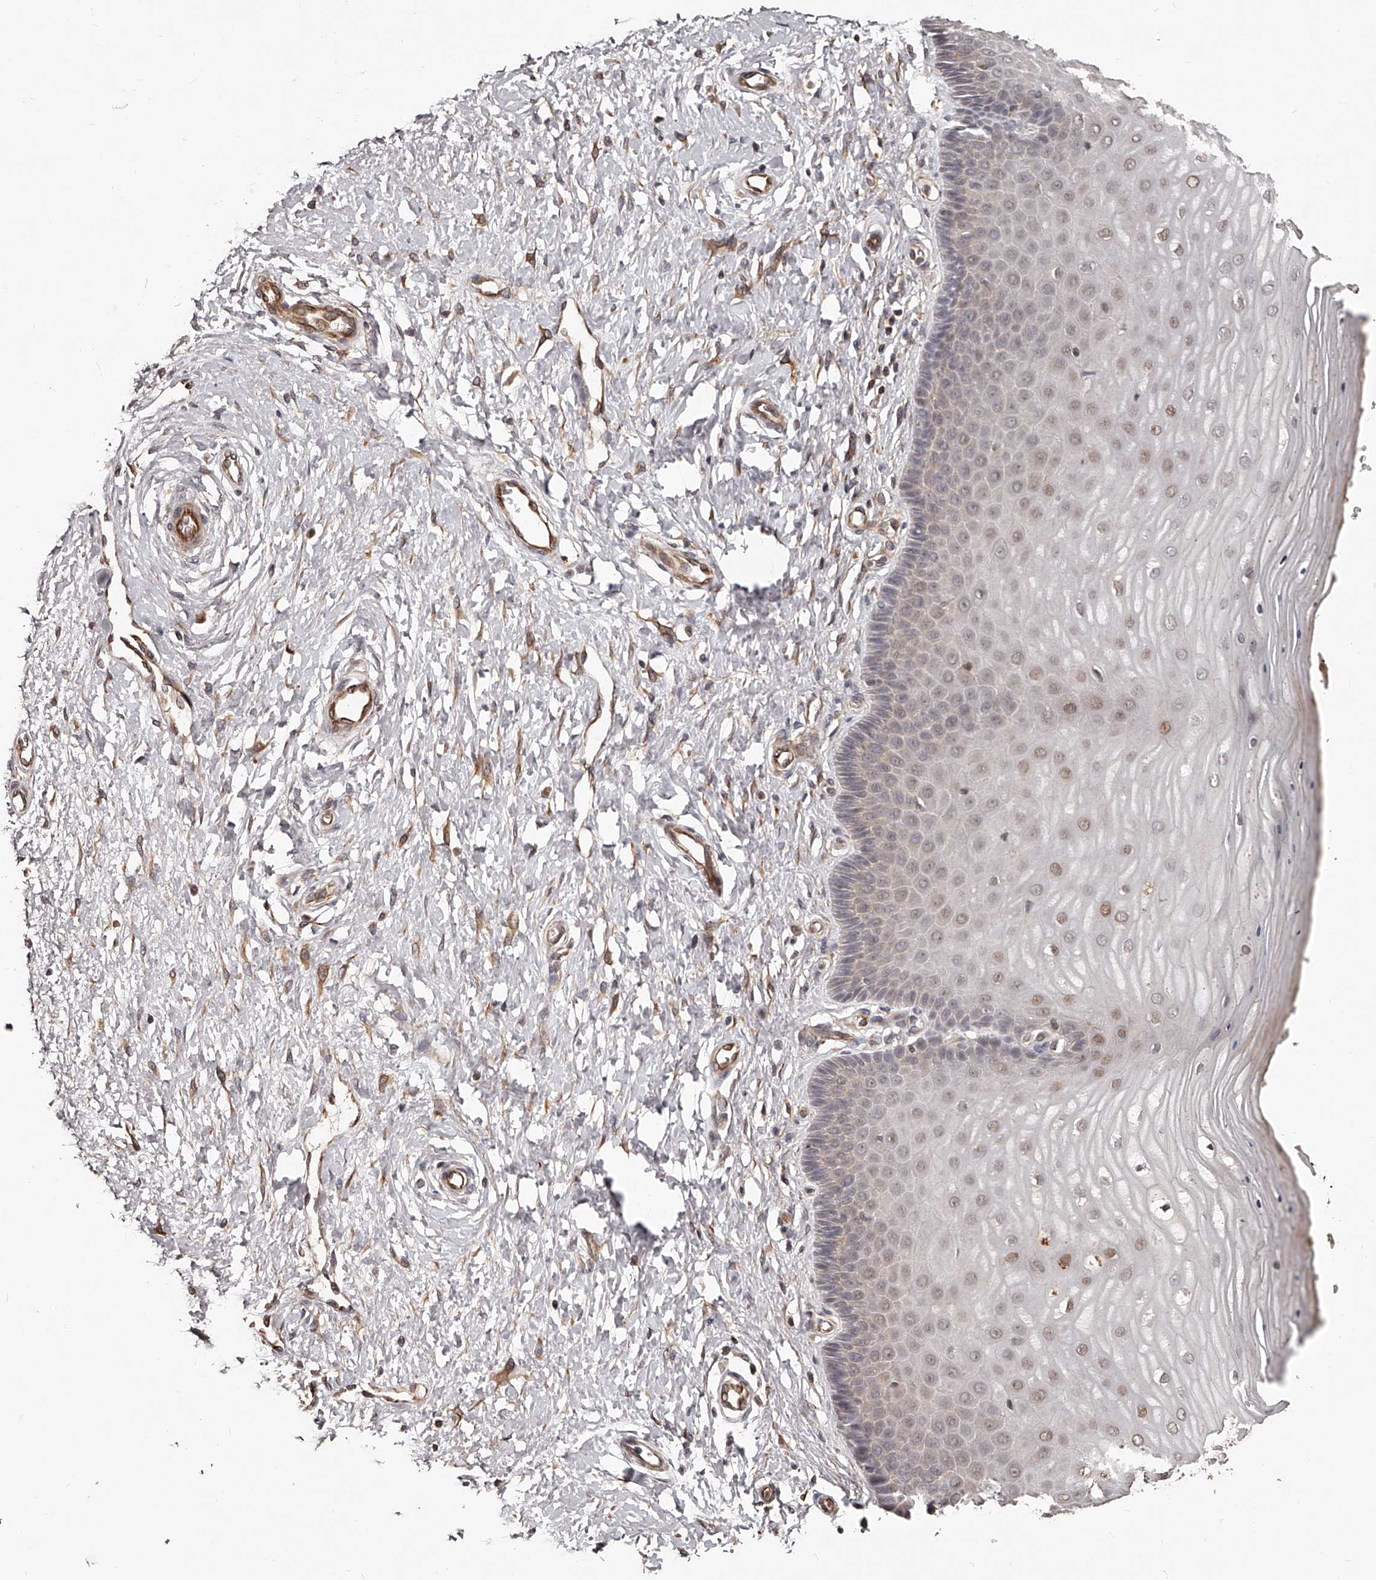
{"staining": {"intensity": "moderate", "quantity": "25%-75%", "location": "cytoplasmic/membranous,nuclear"}, "tissue": "cervix", "cell_type": "Glandular cells", "image_type": "normal", "snomed": [{"axis": "morphology", "description": "Normal tissue, NOS"}, {"axis": "topography", "description": "Cervix"}], "caption": "Moderate cytoplasmic/membranous,nuclear expression is seen in about 25%-75% of glandular cells in normal cervix. The staining was performed using DAB (3,3'-diaminobenzidine) to visualize the protein expression in brown, while the nuclei were stained in blue with hematoxylin (Magnification: 20x).", "gene": "URGCP", "patient": {"sex": "female", "age": 55}}